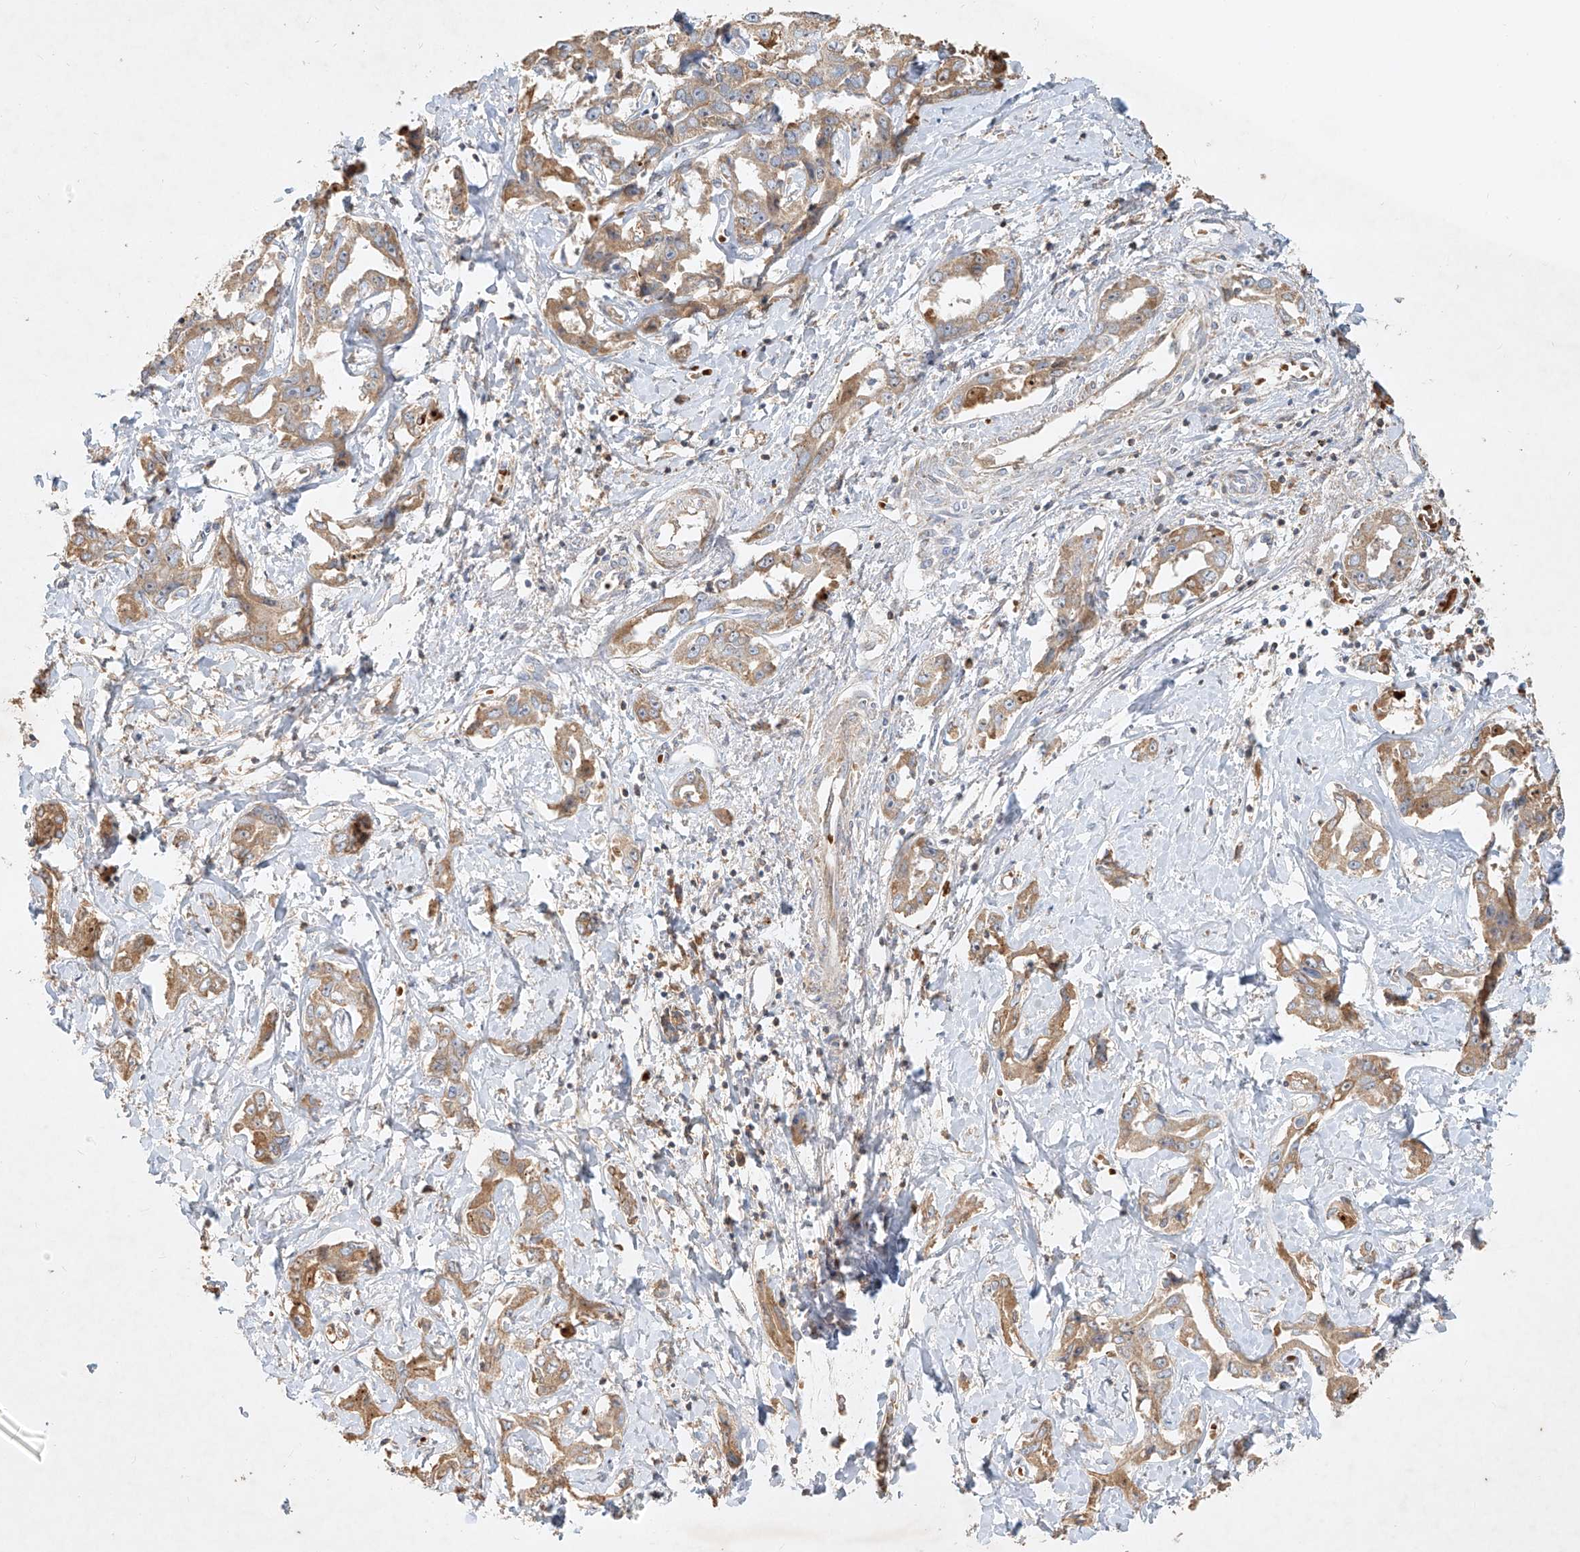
{"staining": {"intensity": "moderate", "quantity": ">75%", "location": "cytoplasmic/membranous"}, "tissue": "liver cancer", "cell_type": "Tumor cells", "image_type": "cancer", "snomed": [{"axis": "morphology", "description": "Cholangiocarcinoma"}, {"axis": "topography", "description": "Liver"}], "caption": "Cholangiocarcinoma (liver) stained with IHC demonstrates moderate cytoplasmic/membranous staining in approximately >75% of tumor cells.", "gene": "KPNA7", "patient": {"sex": "male", "age": 59}}